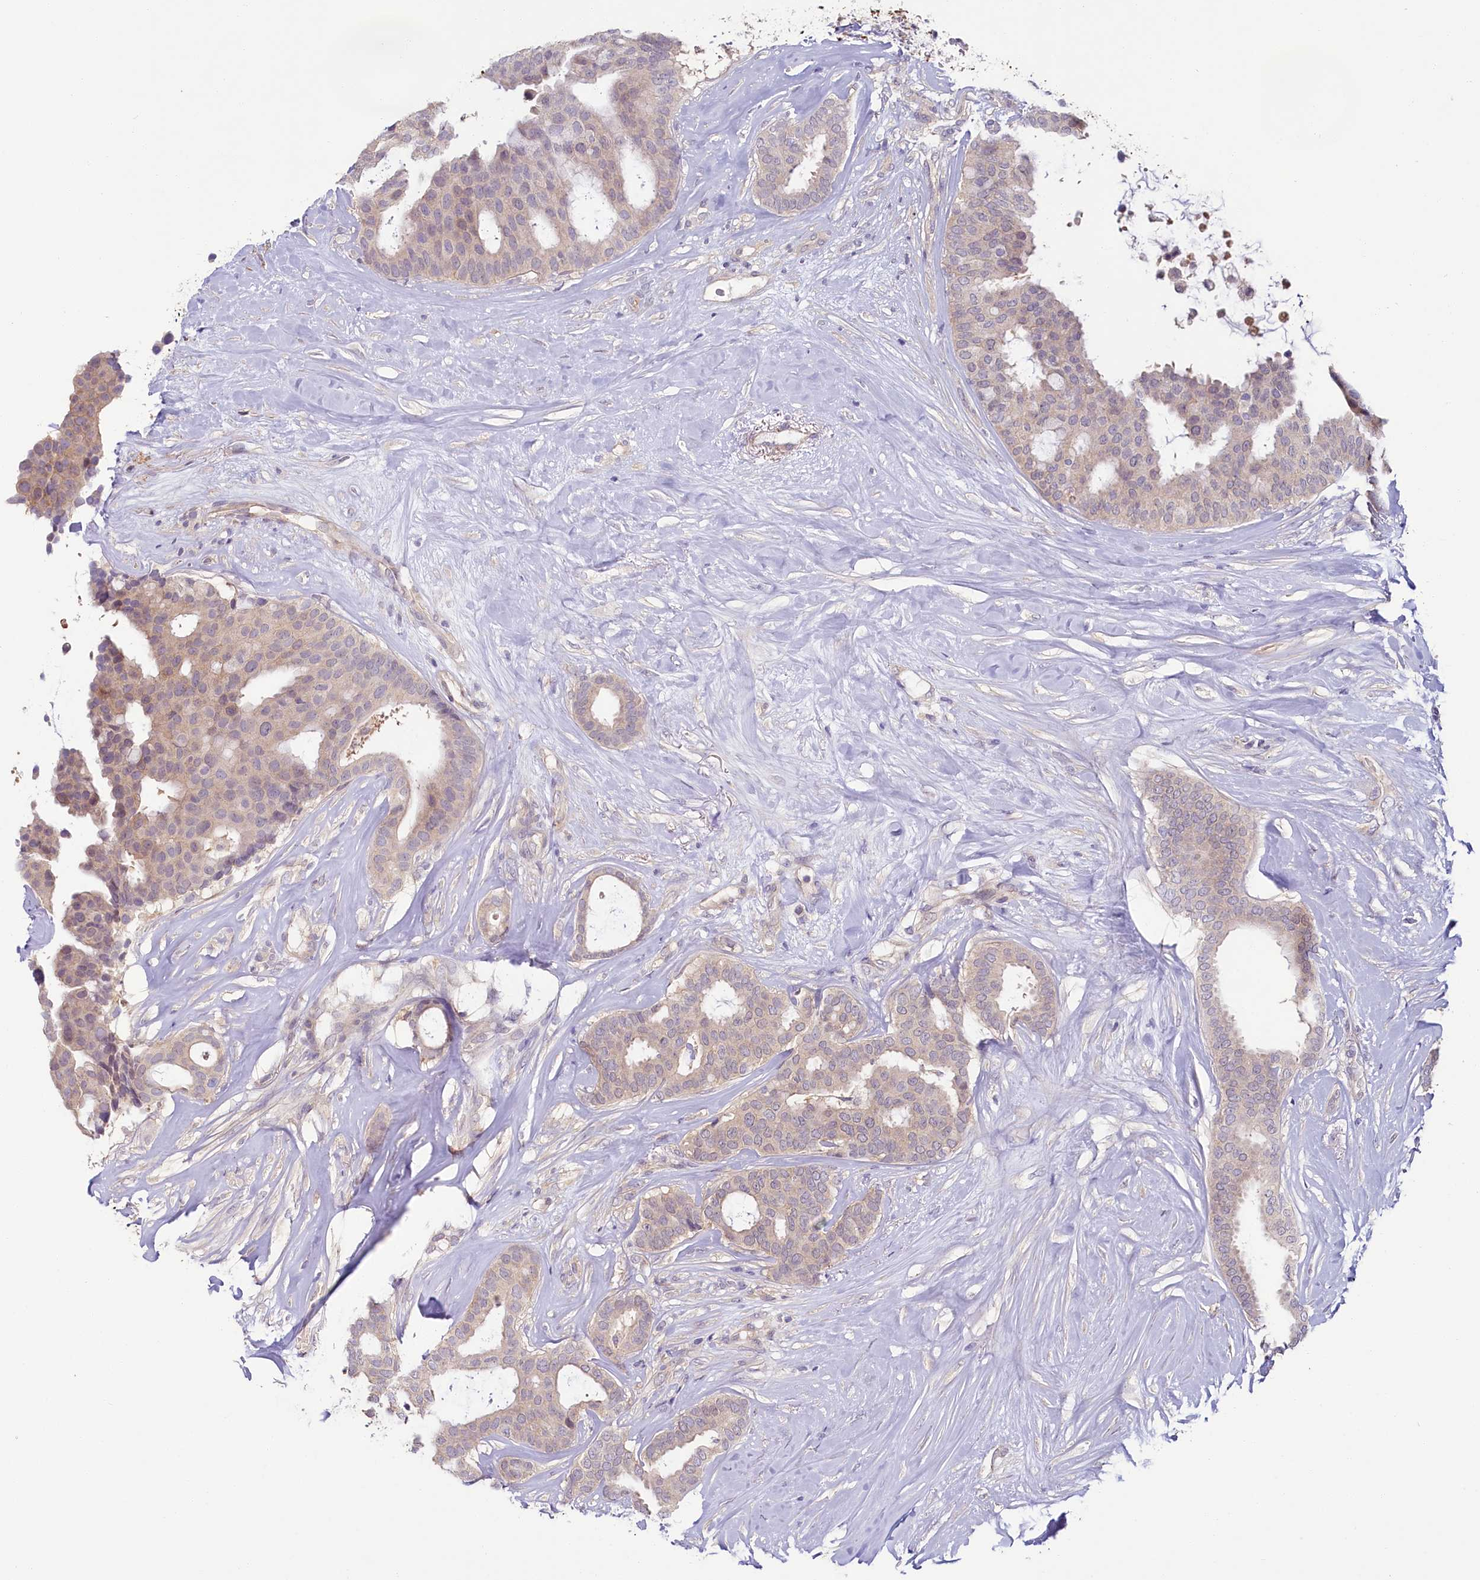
{"staining": {"intensity": "negative", "quantity": "none", "location": "none"}, "tissue": "breast cancer", "cell_type": "Tumor cells", "image_type": "cancer", "snomed": [{"axis": "morphology", "description": "Duct carcinoma"}, {"axis": "topography", "description": "Breast"}], "caption": "Immunohistochemical staining of infiltrating ductal carcinoma (breast) shows no significant staining in tumor cells.", "gene": "PDE6D", "patient": {"sex": "female", "age": 75}}